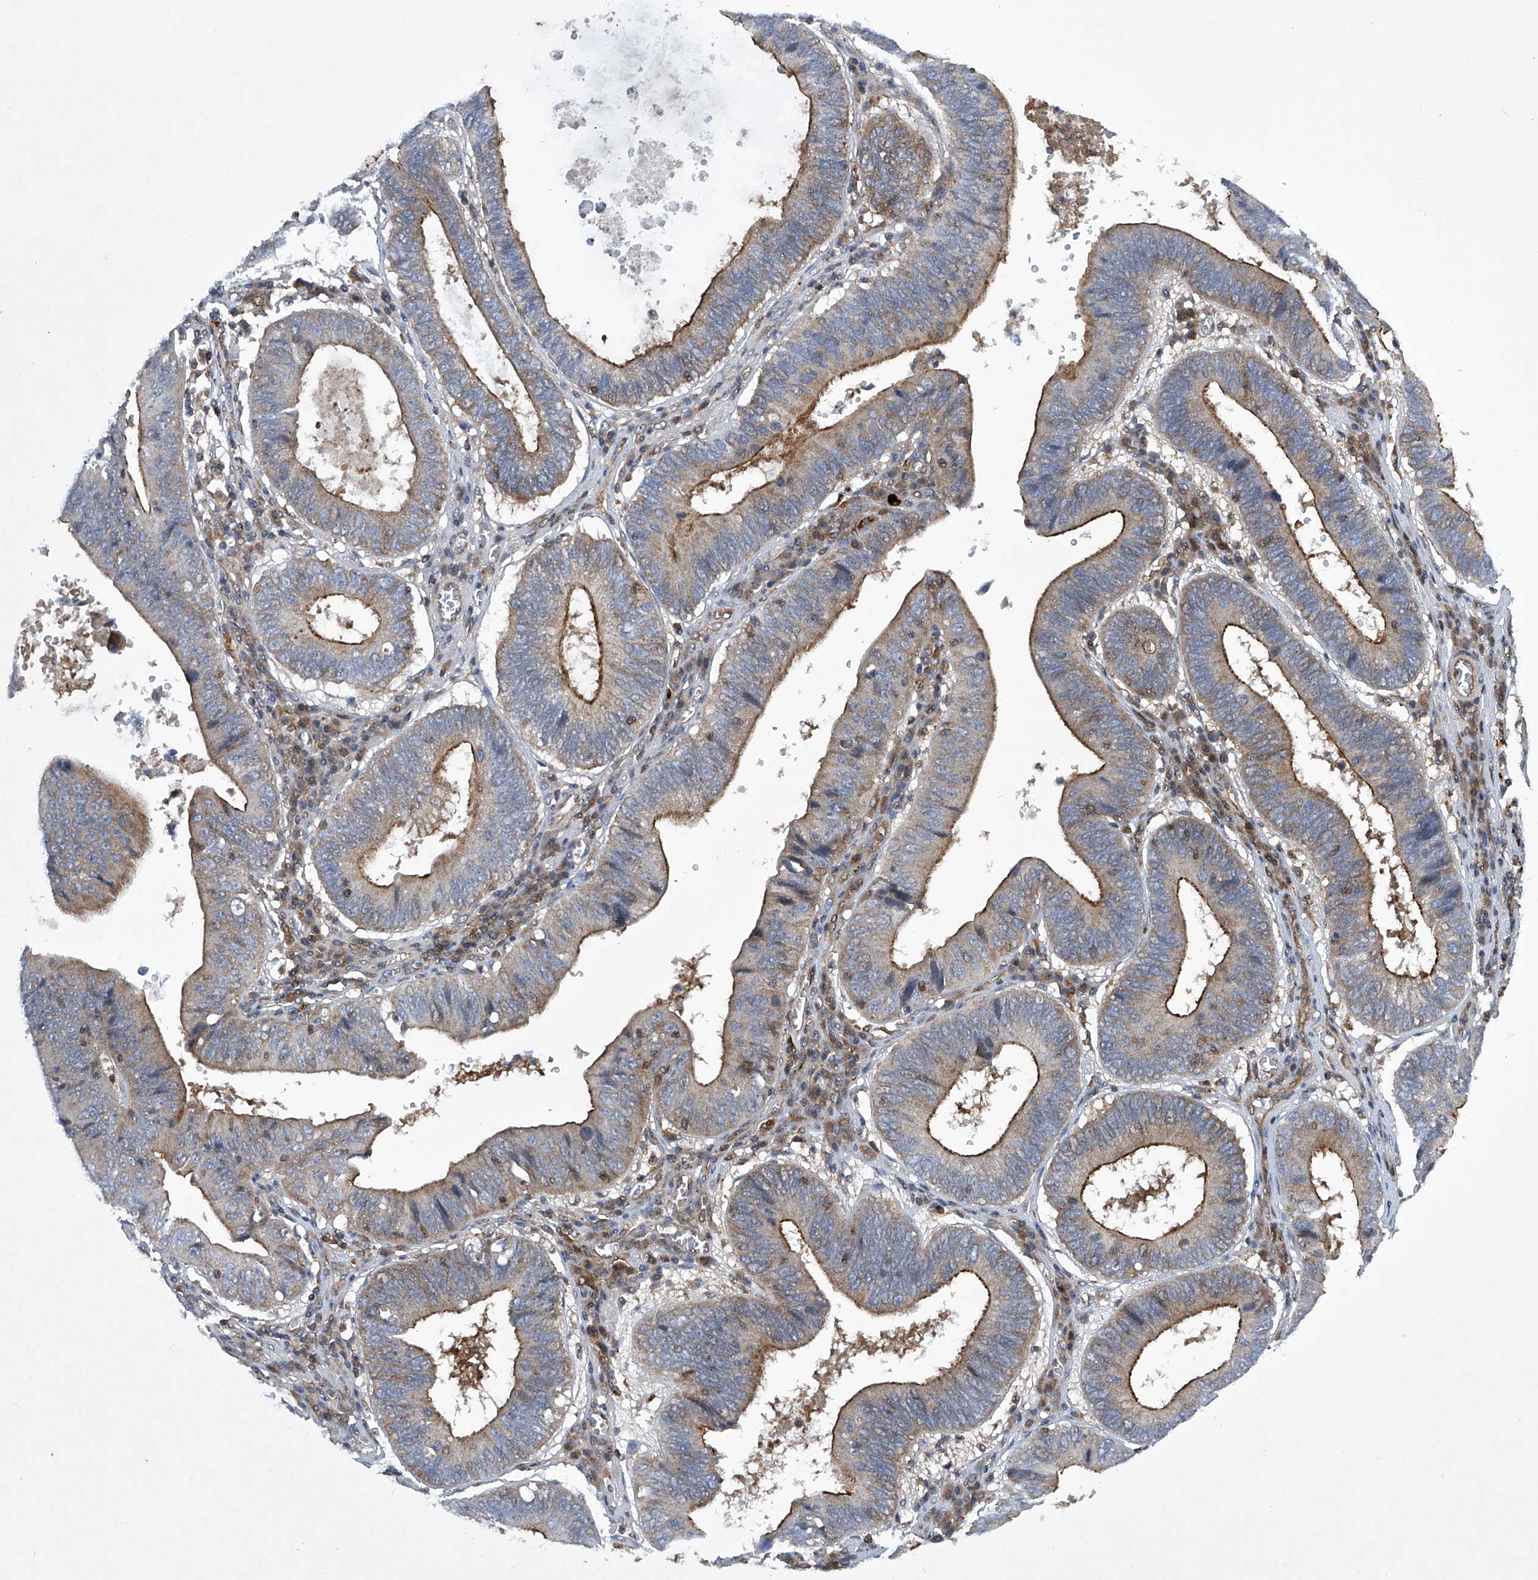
{"staining": {"intensity": "moderate", "quantity": ">75%", "location": "cytoplasmic/membranous"}, "tissue": "stomach cancer", "cell_type": "Tumor cells", "image_type": "cancer", "snomed": [{"axis": "morphology", "description": "Adenocarcinoma, NOS"}, {"axis": "topography", "description": "Stomach"}], "caption": "A high-resolution photomicrograph shows immunohistochemistry (IHC) staining of stomach cancer, which exhibits moderate cytoplasmic/membranous expression in approximately >75% of tumor cells. The protein of interest is shown in brown color, while the nuclei are stained blue.", "gene": "CISH", "patient": {"sex": "male", "age": 59}}